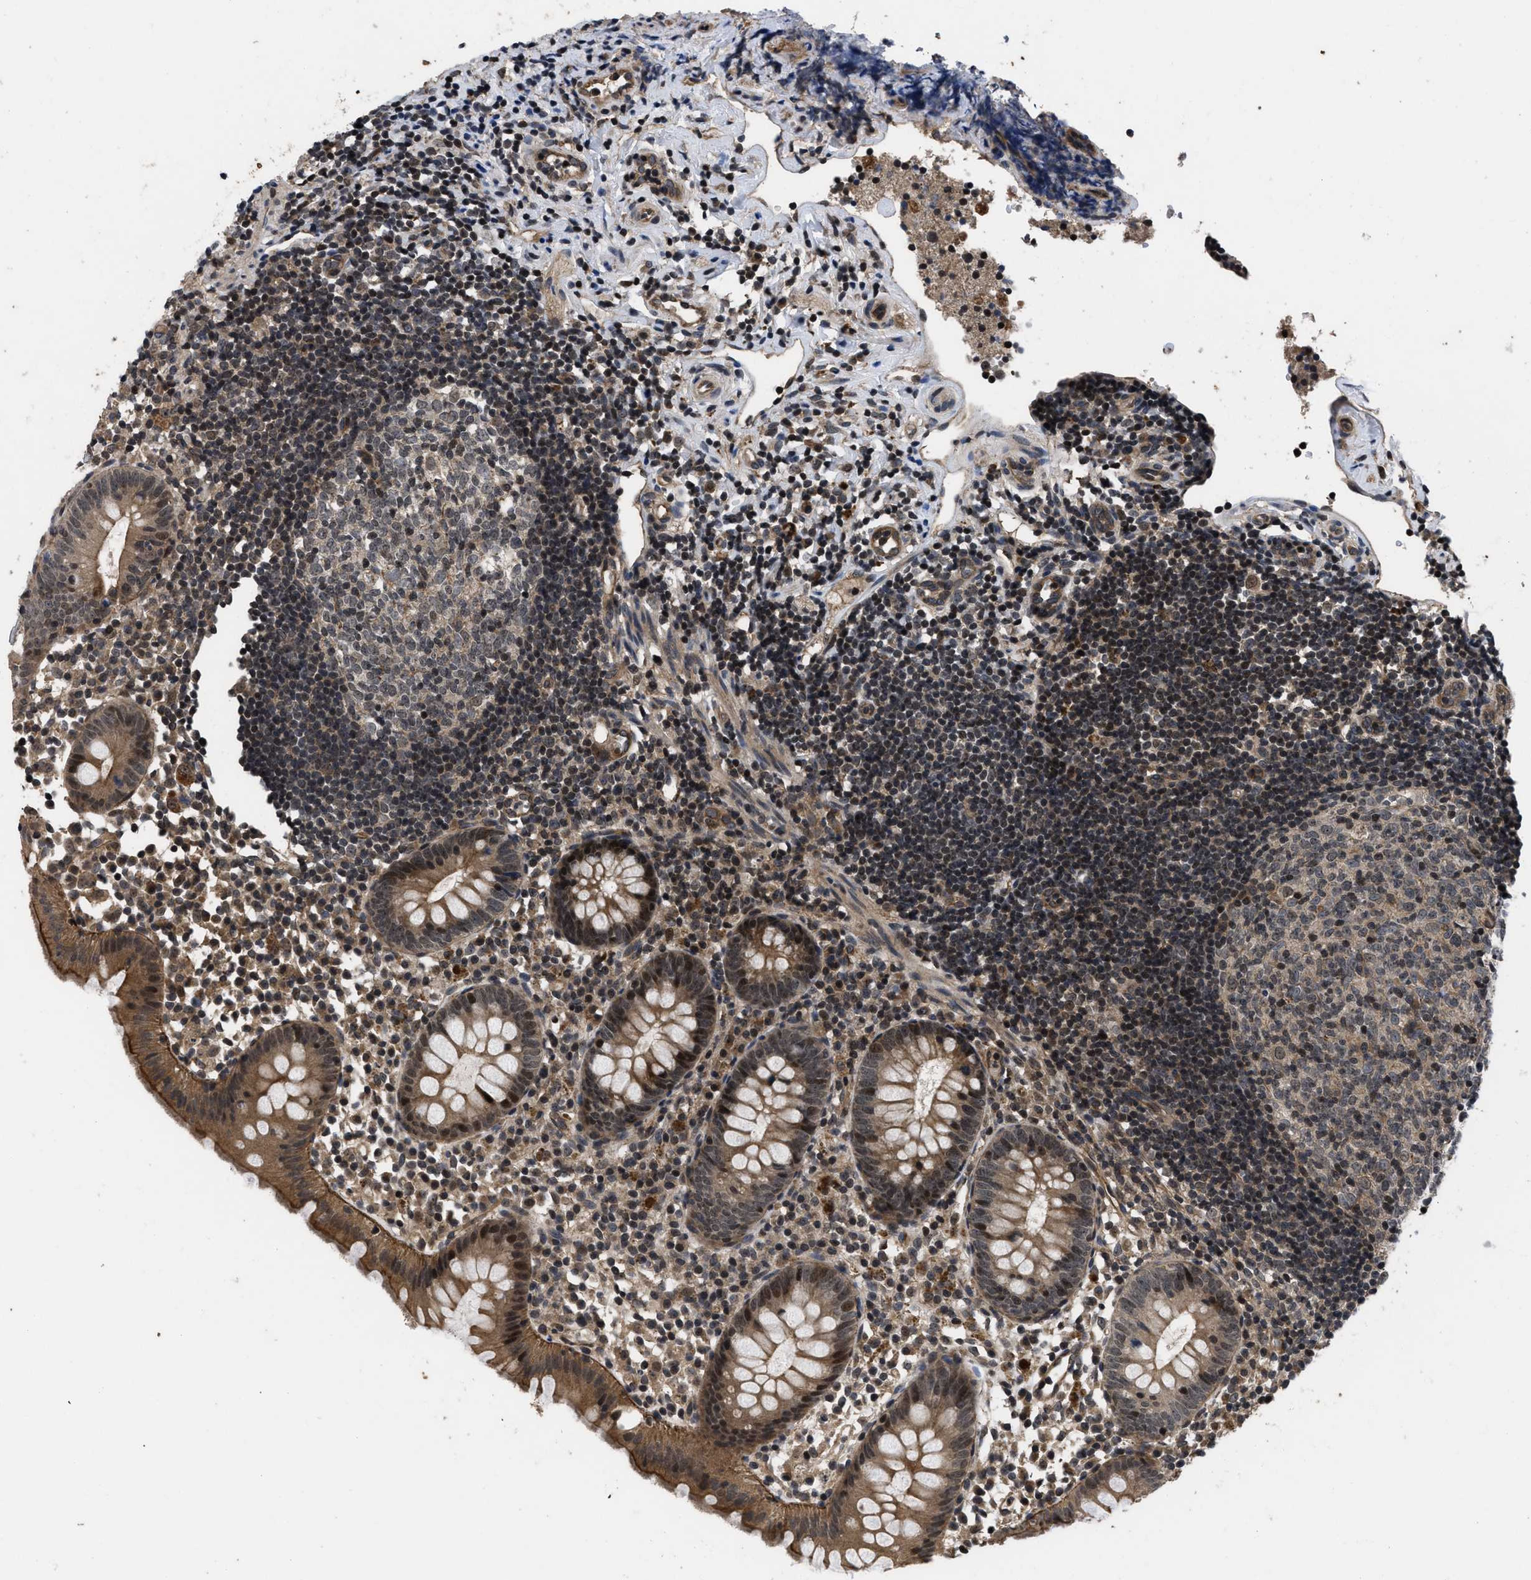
{"staining": {"intensity": "moderate", "quantity": ">75%", "location": "cytoplasmic/membranous,nuclear"}, "tissue": "appendix", "cell_type": "Glandular cells", "image_type": "normal", "snomed": [{"axis": "morphology", "description": "Normal tissue, NOS"}, {"axis": "topography", "description": "Appendix"}], "caption": "Immunohistochemistry (IHC) image of benign appendix: human appendix stained using IHC shows medium levels of moderate protein expression localized specifically in the cytoplasmic/membranous,nuclear of glandular cells, appearing as a cytoplasmic/membranous,nuclear brown color.", "gene": "DNAJC14", "patient": {"sex": "female", "age": 20}}